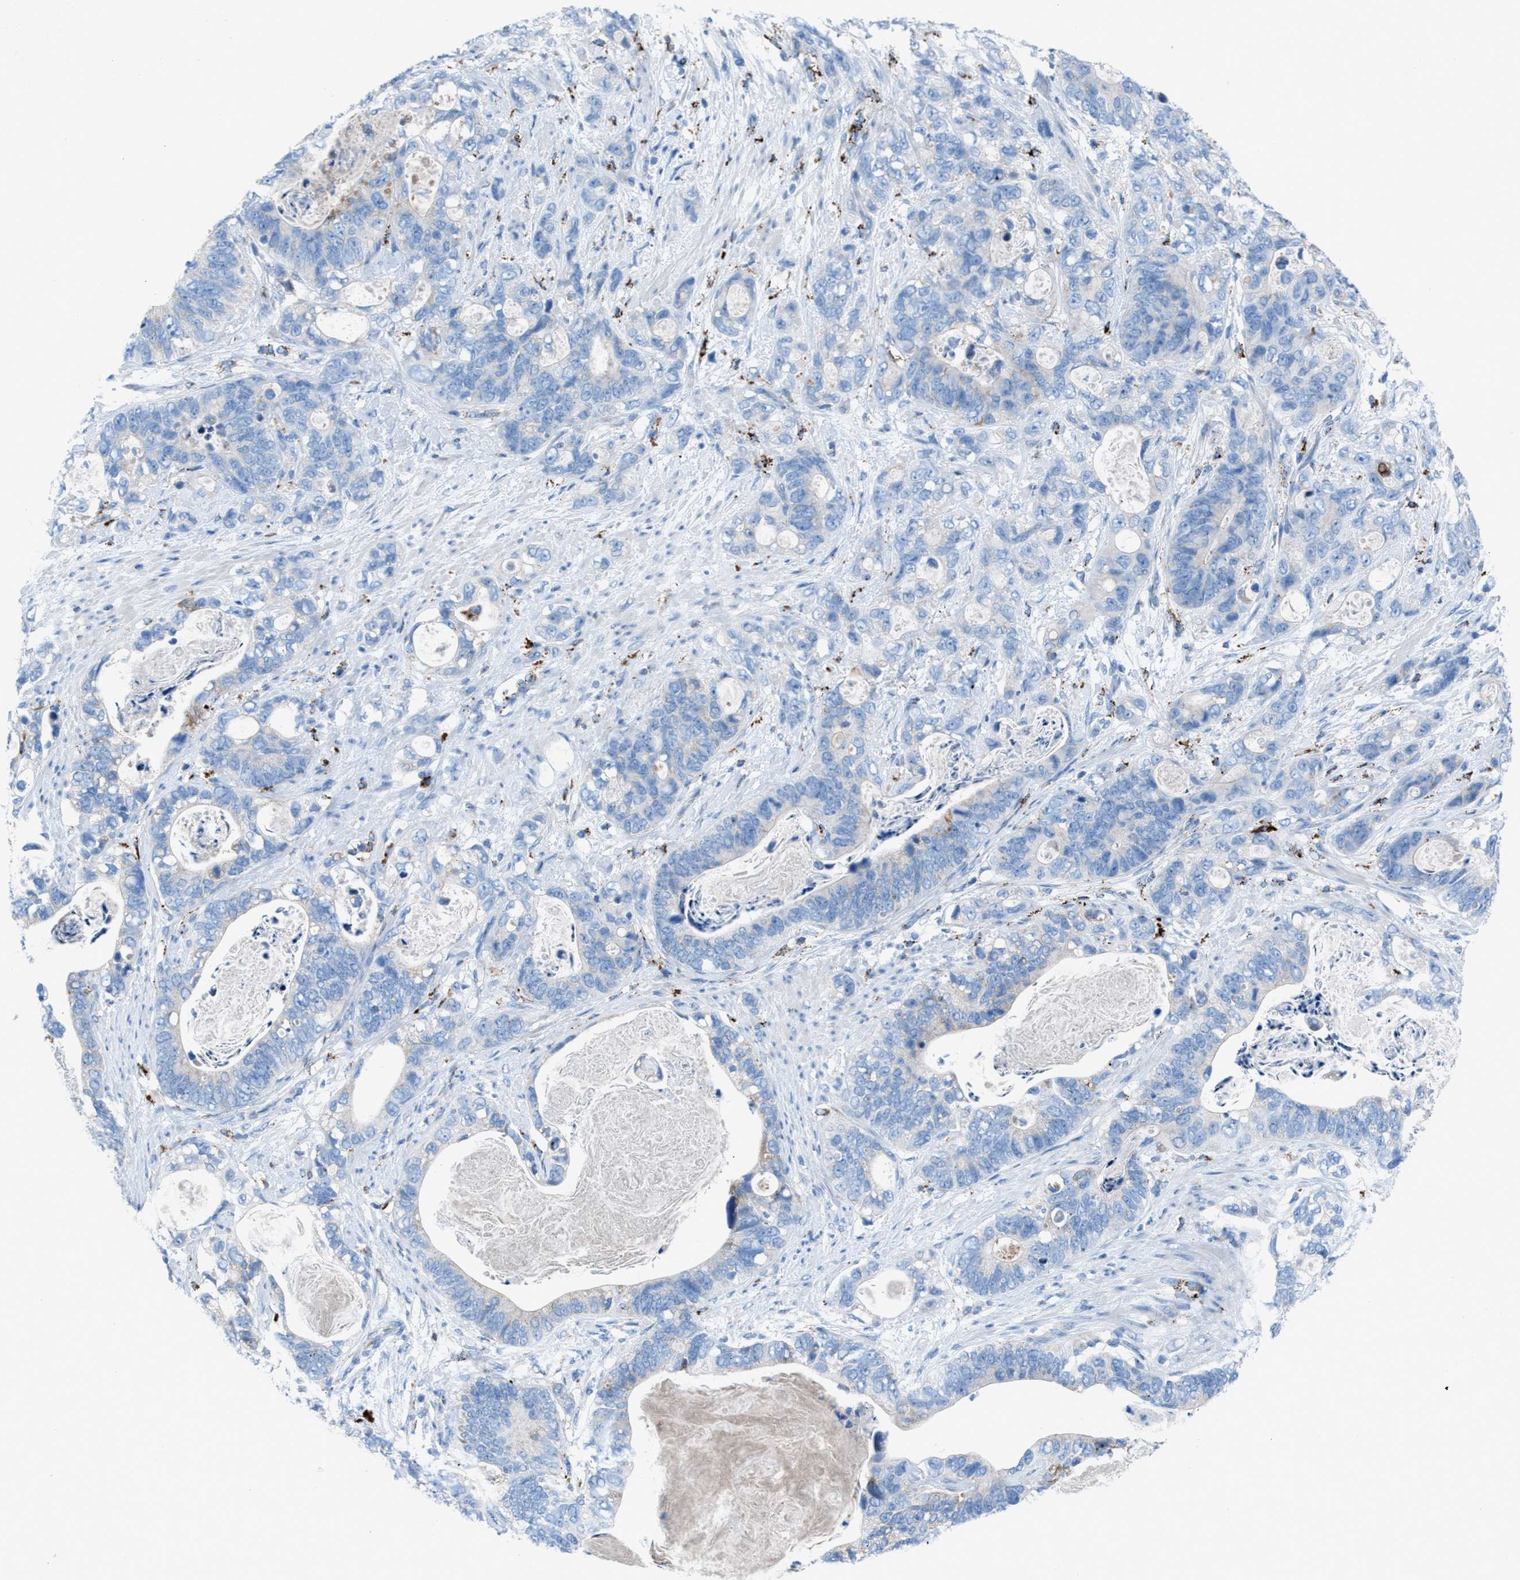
{"staining": {"intensity": "moderate", "quantity": "<25%", "location": "cytoplasmic/membranous"}, "tissue": "stomach cancer", "cell_type": "Tumor cells", "image_type": "cancer", "snomed": [{"axis": "morphology", "description": "Normal tissue, NOS"}, {"axis": "morphology", "description": "Adenocarcinoma, NOS"}, {"axis": "topography", "description": "Stomach"}], "caption": "The immunohistochemical stain labels moderate cytoplasmic/membranous positivity in tumor cells of adenocarcinoma (stomach) tissue.", "gene": "CD1B", "patient": {"sex": "female", "age": 89}}